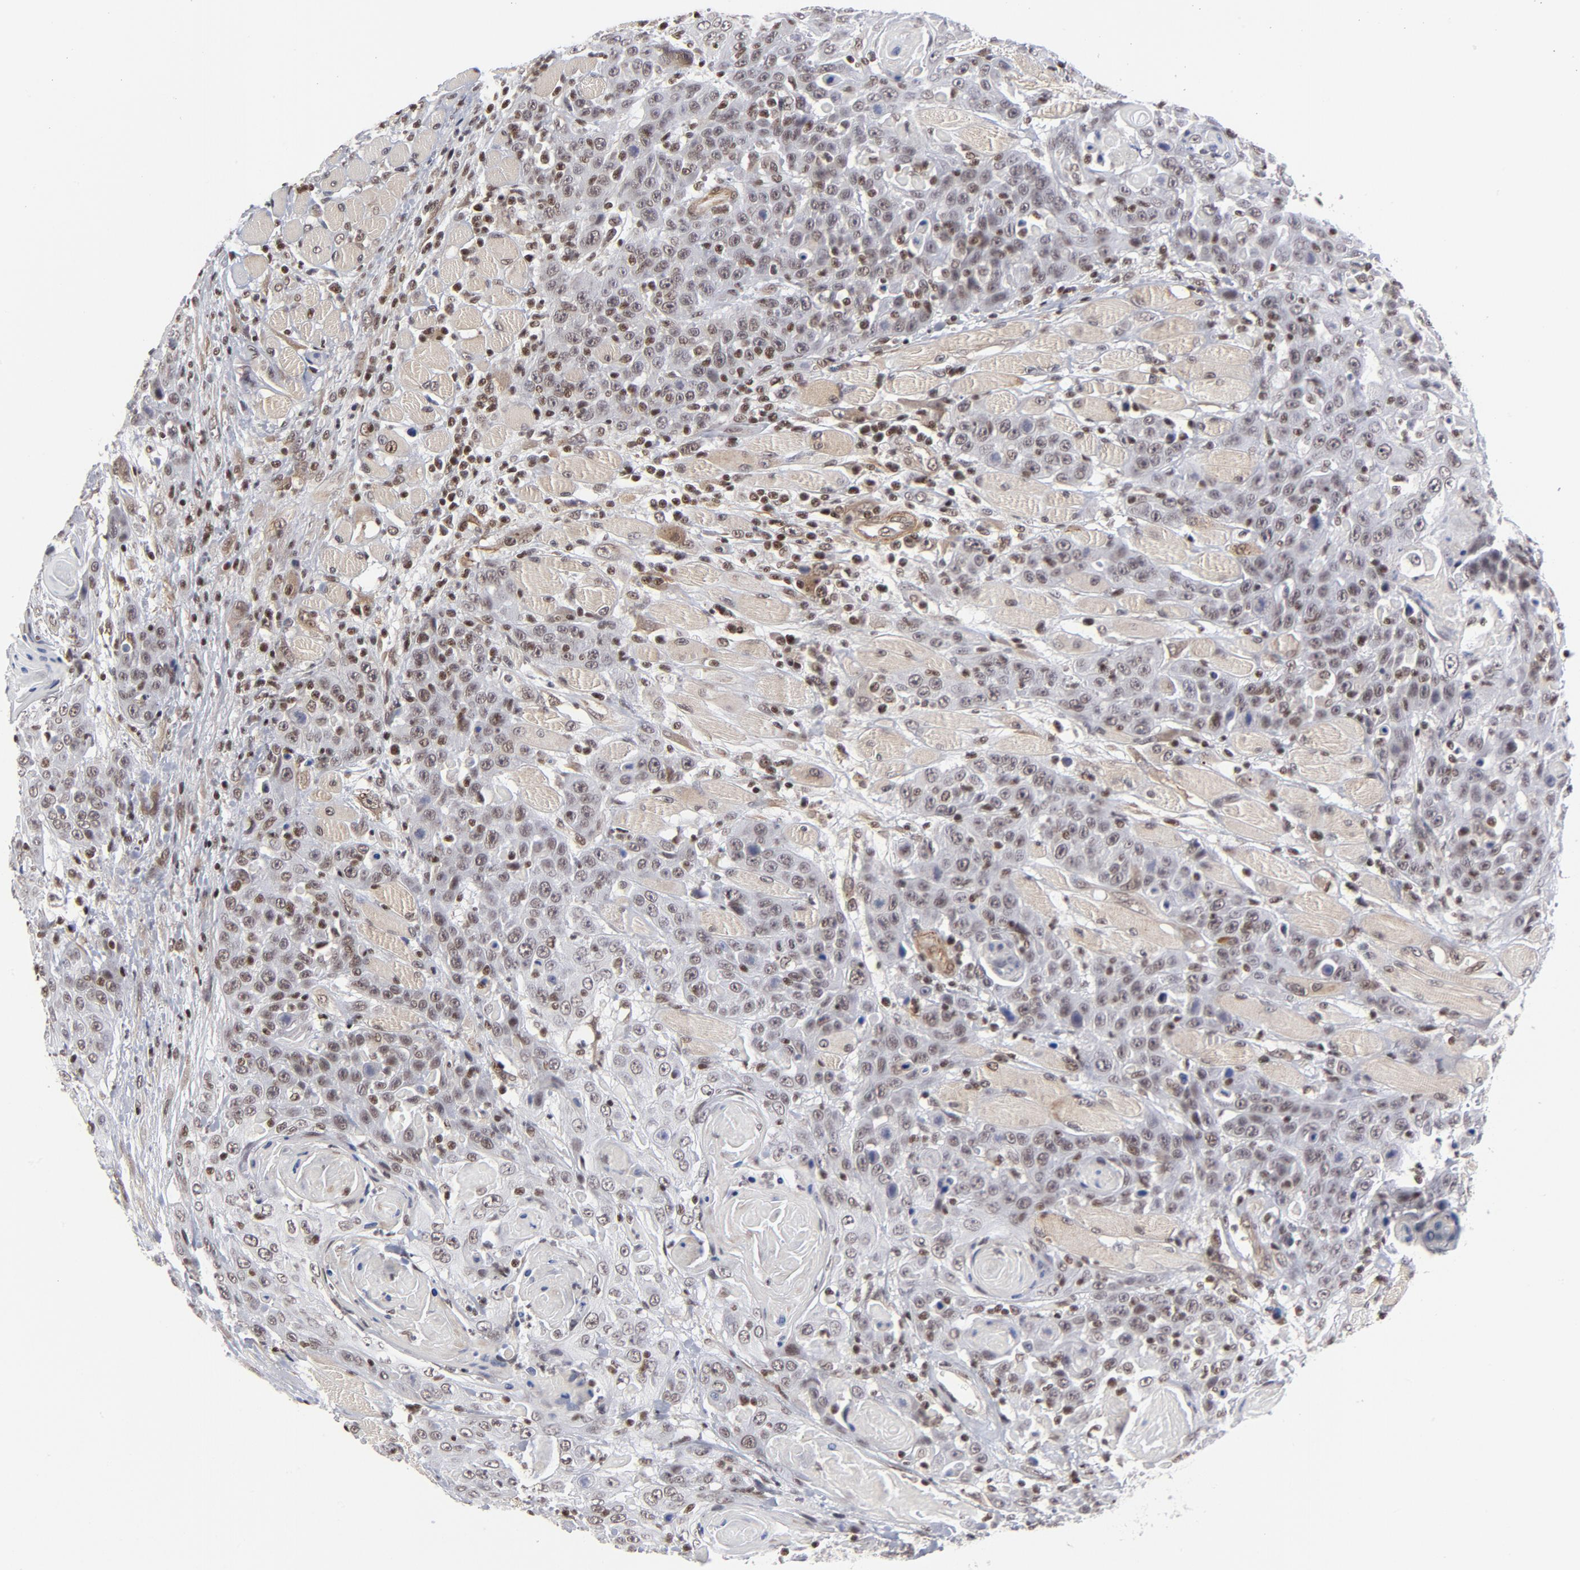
{"staining": {"intensity": "strong", "quantity": ">75%", "location": "nuclear"}, "tissue": "head and neck cancer", "cell_type": "Tumor cells", "image_type": "cancer", "snomed": [{"axis": "morphology", "description": "Squamous cell carcinoma, NOS"}, {"axis": "topography", "description": "Head-Neck"}], "caption": "Protein expression analysis of human squamous cell carcinoma (head and neck) reveals strong nuclear positivity in about >75% of tumor cells.", "gene": "CTCF", "patient": {"sex": "female", "age": 84}}